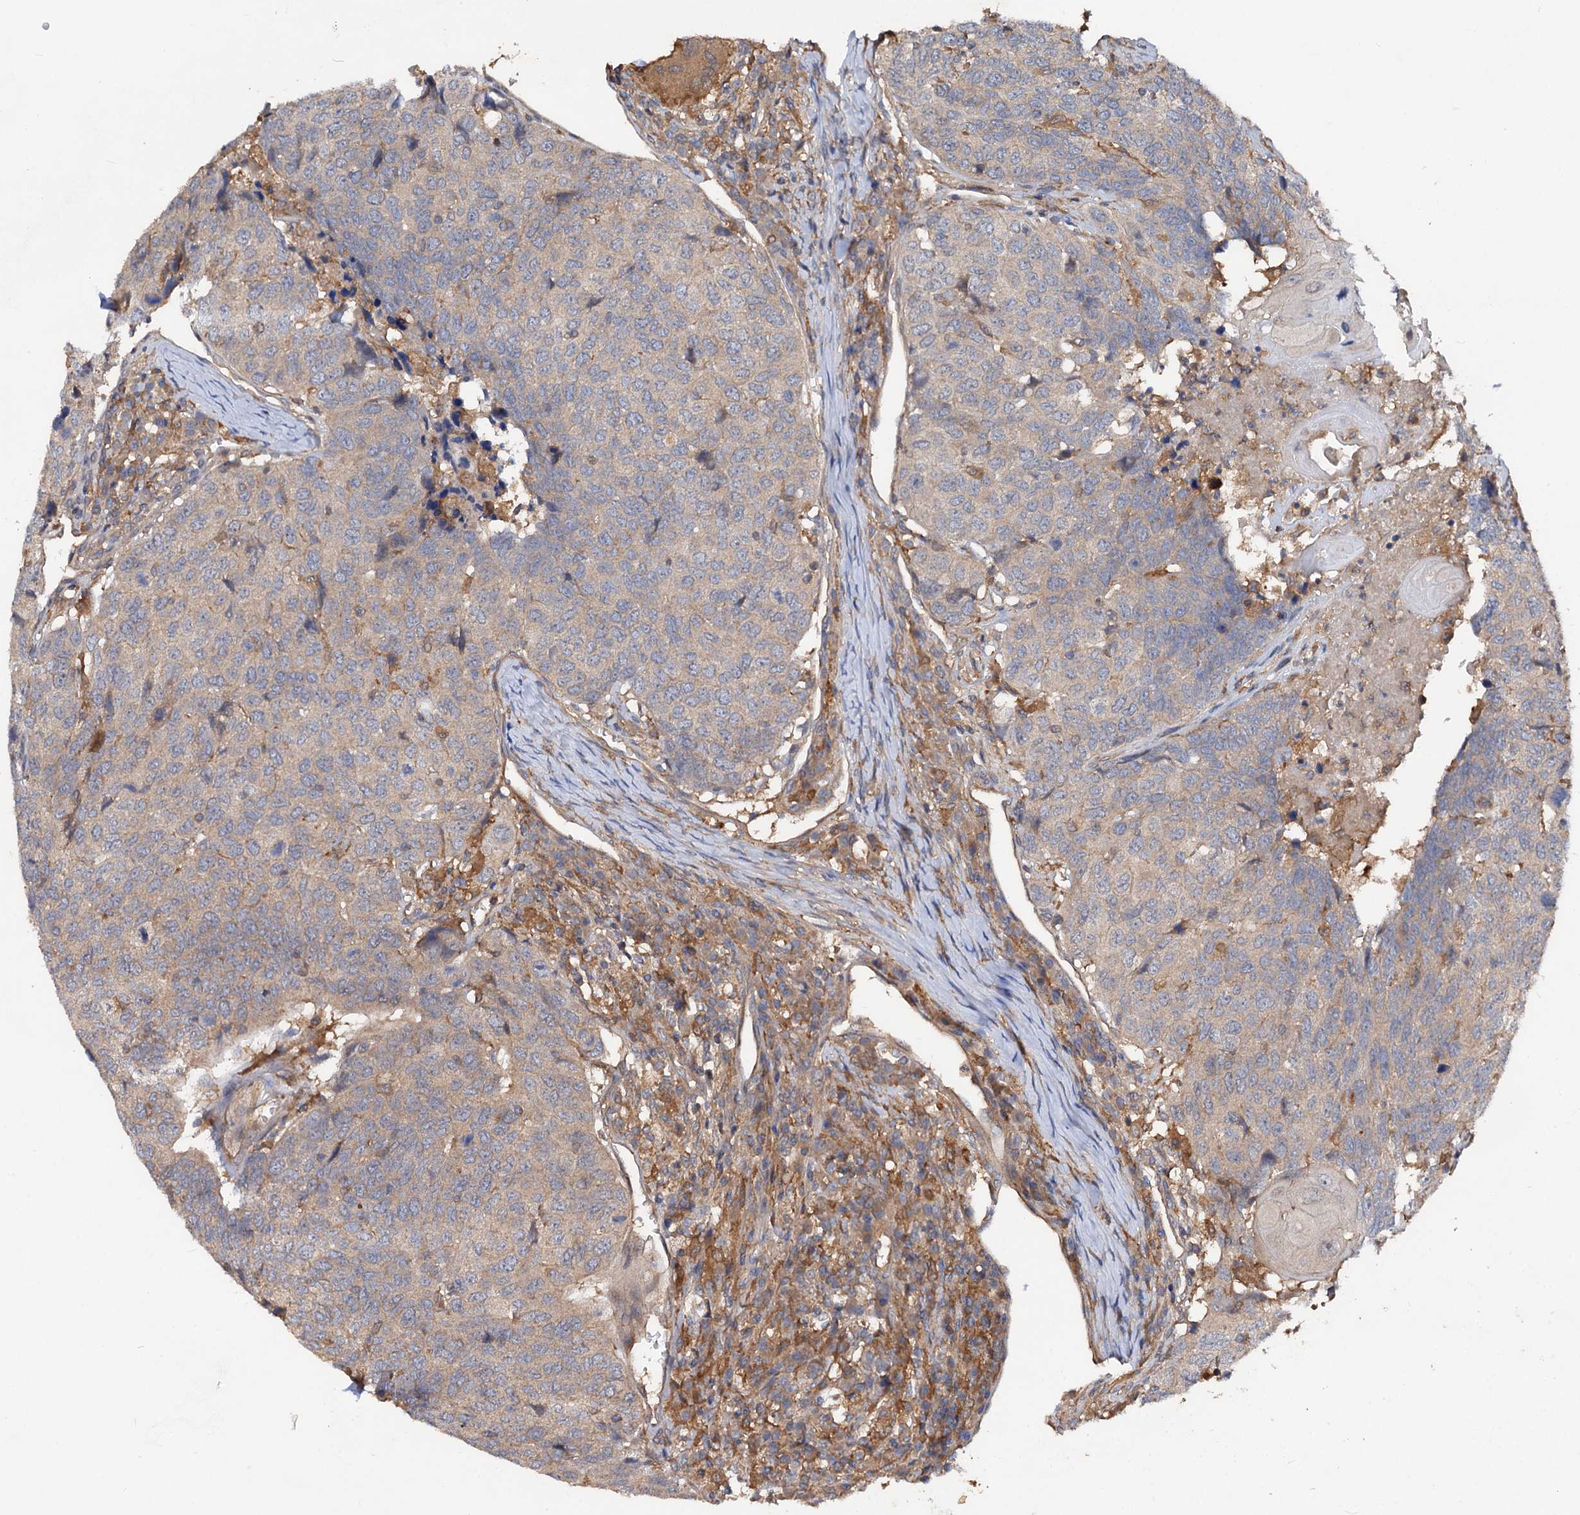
{"staining": {"intensity": "negative", "quantity": "none", "location": "none"}, "tissue": "head and neck cancer", "cell_type": "Tumor cells", "image_type": "cancer", "snomed": [{"axis": "morphology", "description": "Squamous cell carcinoma, NOS"}, {"axis": "topography", "description": "Head-Neck"}], "caption": "Head and neck cancer (squamous cell carcinoma) was stained to show a protein in brown. There is no significant expression in tumor cells.", "gene": "VPS29", "patient": {"sex": "male", "age": 66}}